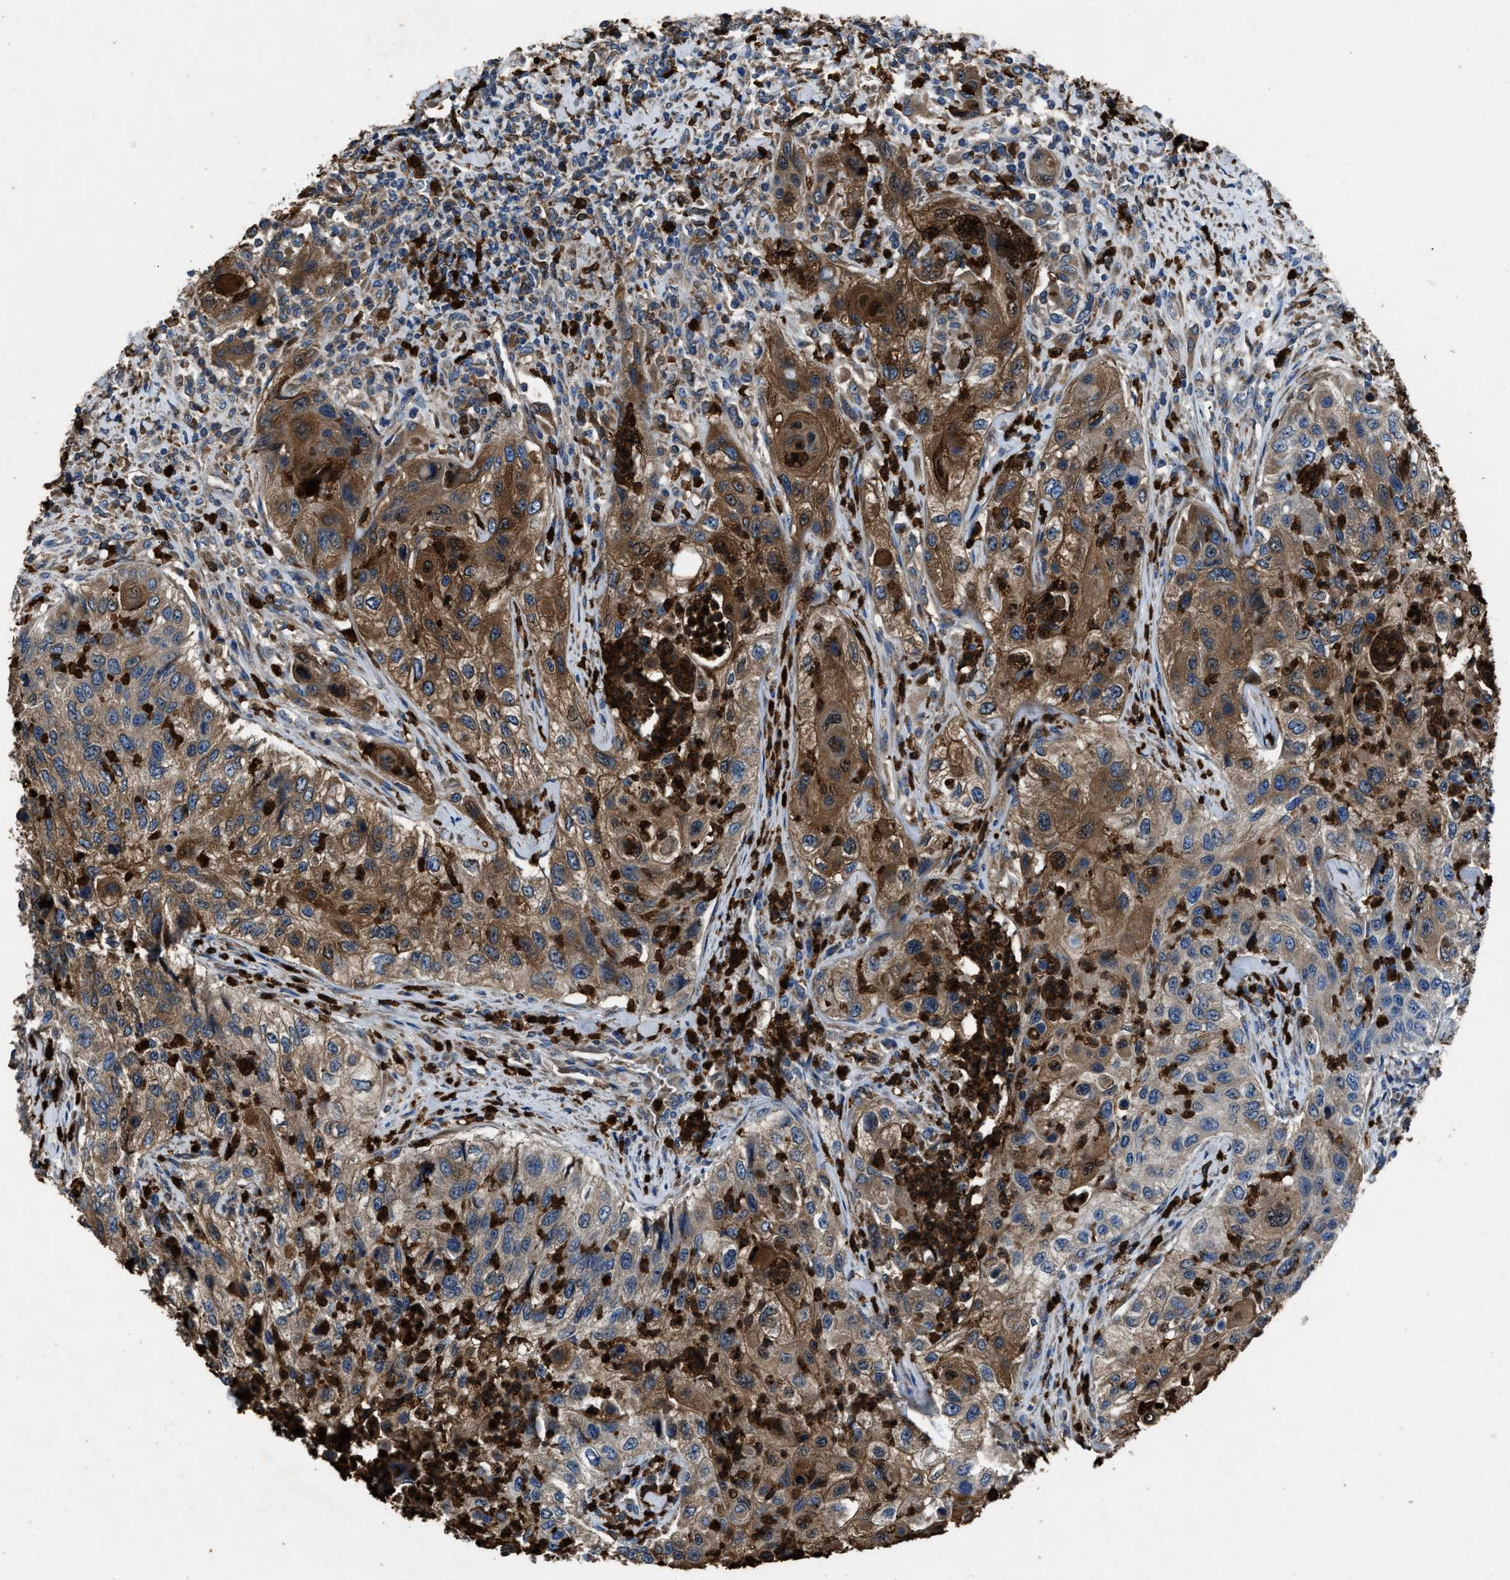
{"staining": {"intensity": "moderate", "quantity": "25%-75%", "location": "cytoplasmic/membranous"}, "tissue": "urothelial cancer", "cell_type": "Tumor cells", "image_type": "cancer", "snomed": [{"axis": "morphology", "description": "Urothelial carcinoma, High grade"}, {"axis": "topography", "description": "Urinary bladder"}], "caption": "Brown immunohistochemical staining in human urothelial cancer exhibits moderate cytoplasmic/membranous staining in approximately 25%-75% of tumor cells.", "gene": "ANGPT1", "patient": {"sex": "female", "age": 60}}